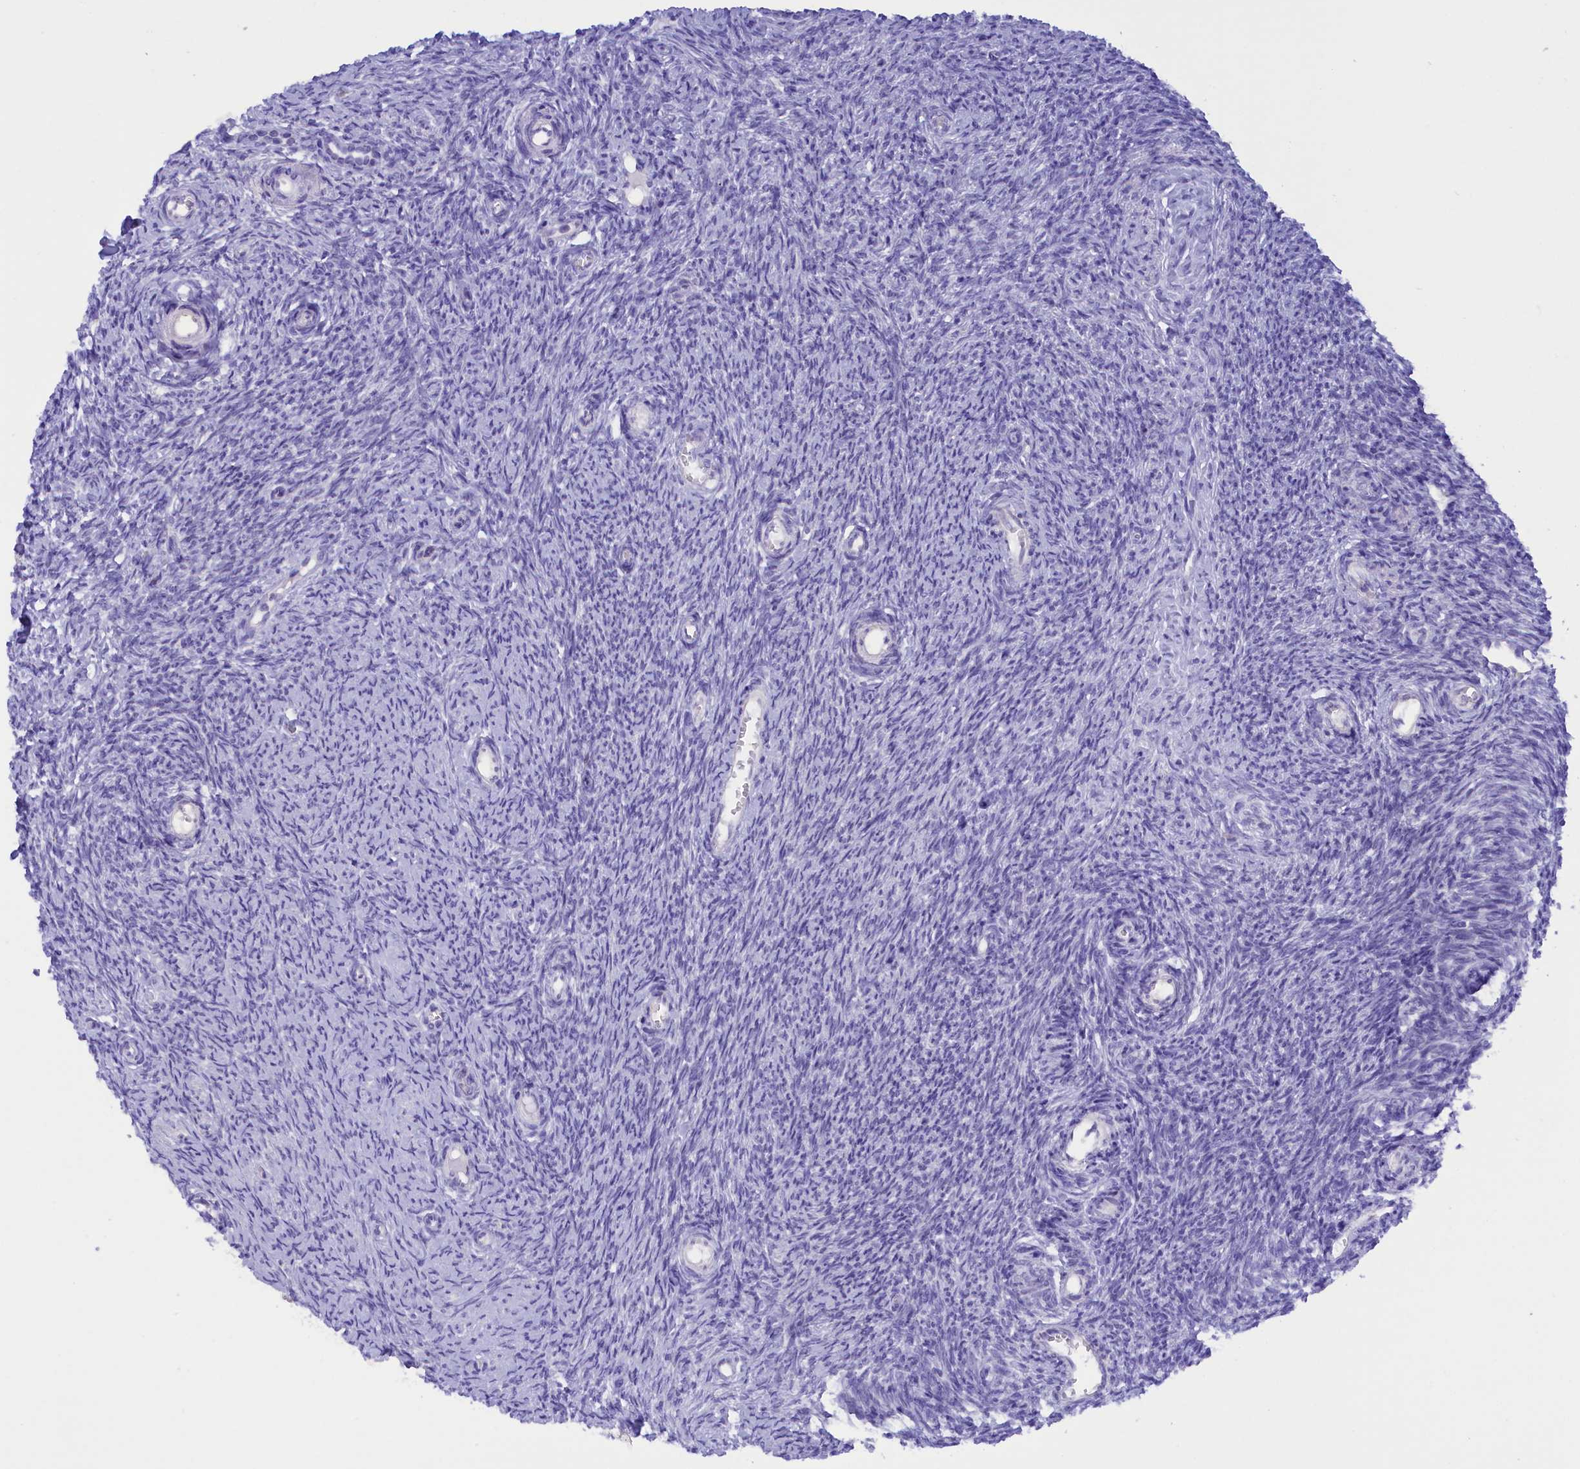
{"staining": {"intensity": "negative", "quantity": "none", "location": "none"}, "tissue": "ovary", "cell_type": "Follicle cells", "image_type": "normal", "snomed": [{"axis": "morphology", "description": "Normal tissue, NOS"}, {"axis": "topography", "description": "Ovary"}], "caption": "Benign ovary was stained to show a protein in brown. There is no significant expression in follicle cells. (DAB immunohistochemistry (IHC), high magnification).", "gene": "COL6A5", "patient": {"sex": "female", "age": 44}}